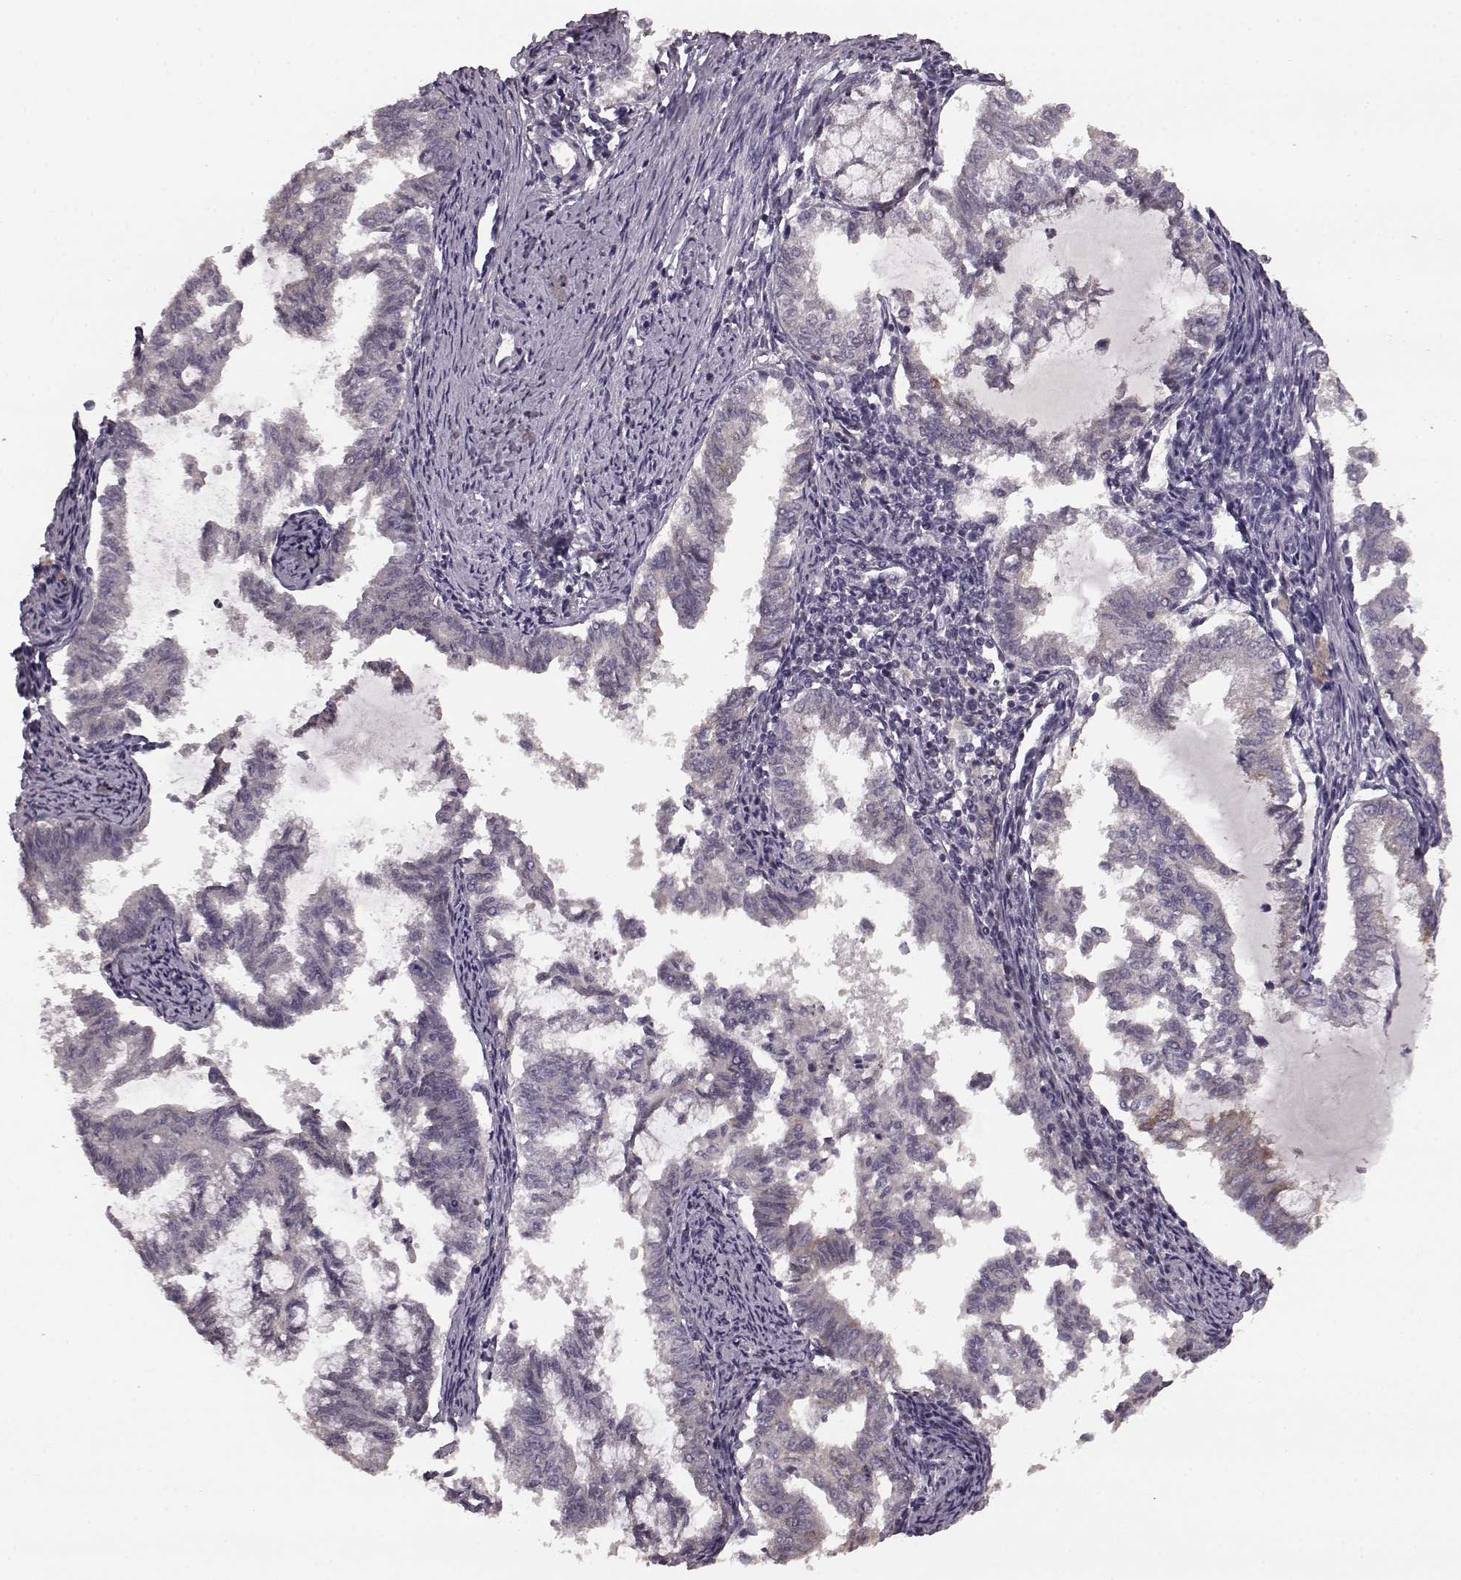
{"staining": {"intensity": "negative", "quantity": "none", "location": "none"}, "tissue": "endometrial cancer", "cell_type": "Tumor cells", "image_type": "cancer", "snomed": [{"axis": "morphology", "description": "Adenocarcinoma, NOS"}, {"axis": "topography", "description": "Endometrium"}], "caption": "A high-resolution photomicrograph shows immunohistochemistry staining of endometrial cancer, which exhibits no significant staining in tumor cells. The staining is performed using DAB (3,3'-diaminobenzidine) brown chromogen with nuclei counter-stained in using hematoxylin.", "gene": "SLC52A3", "patient": {"sex": "female", "age": 79}}